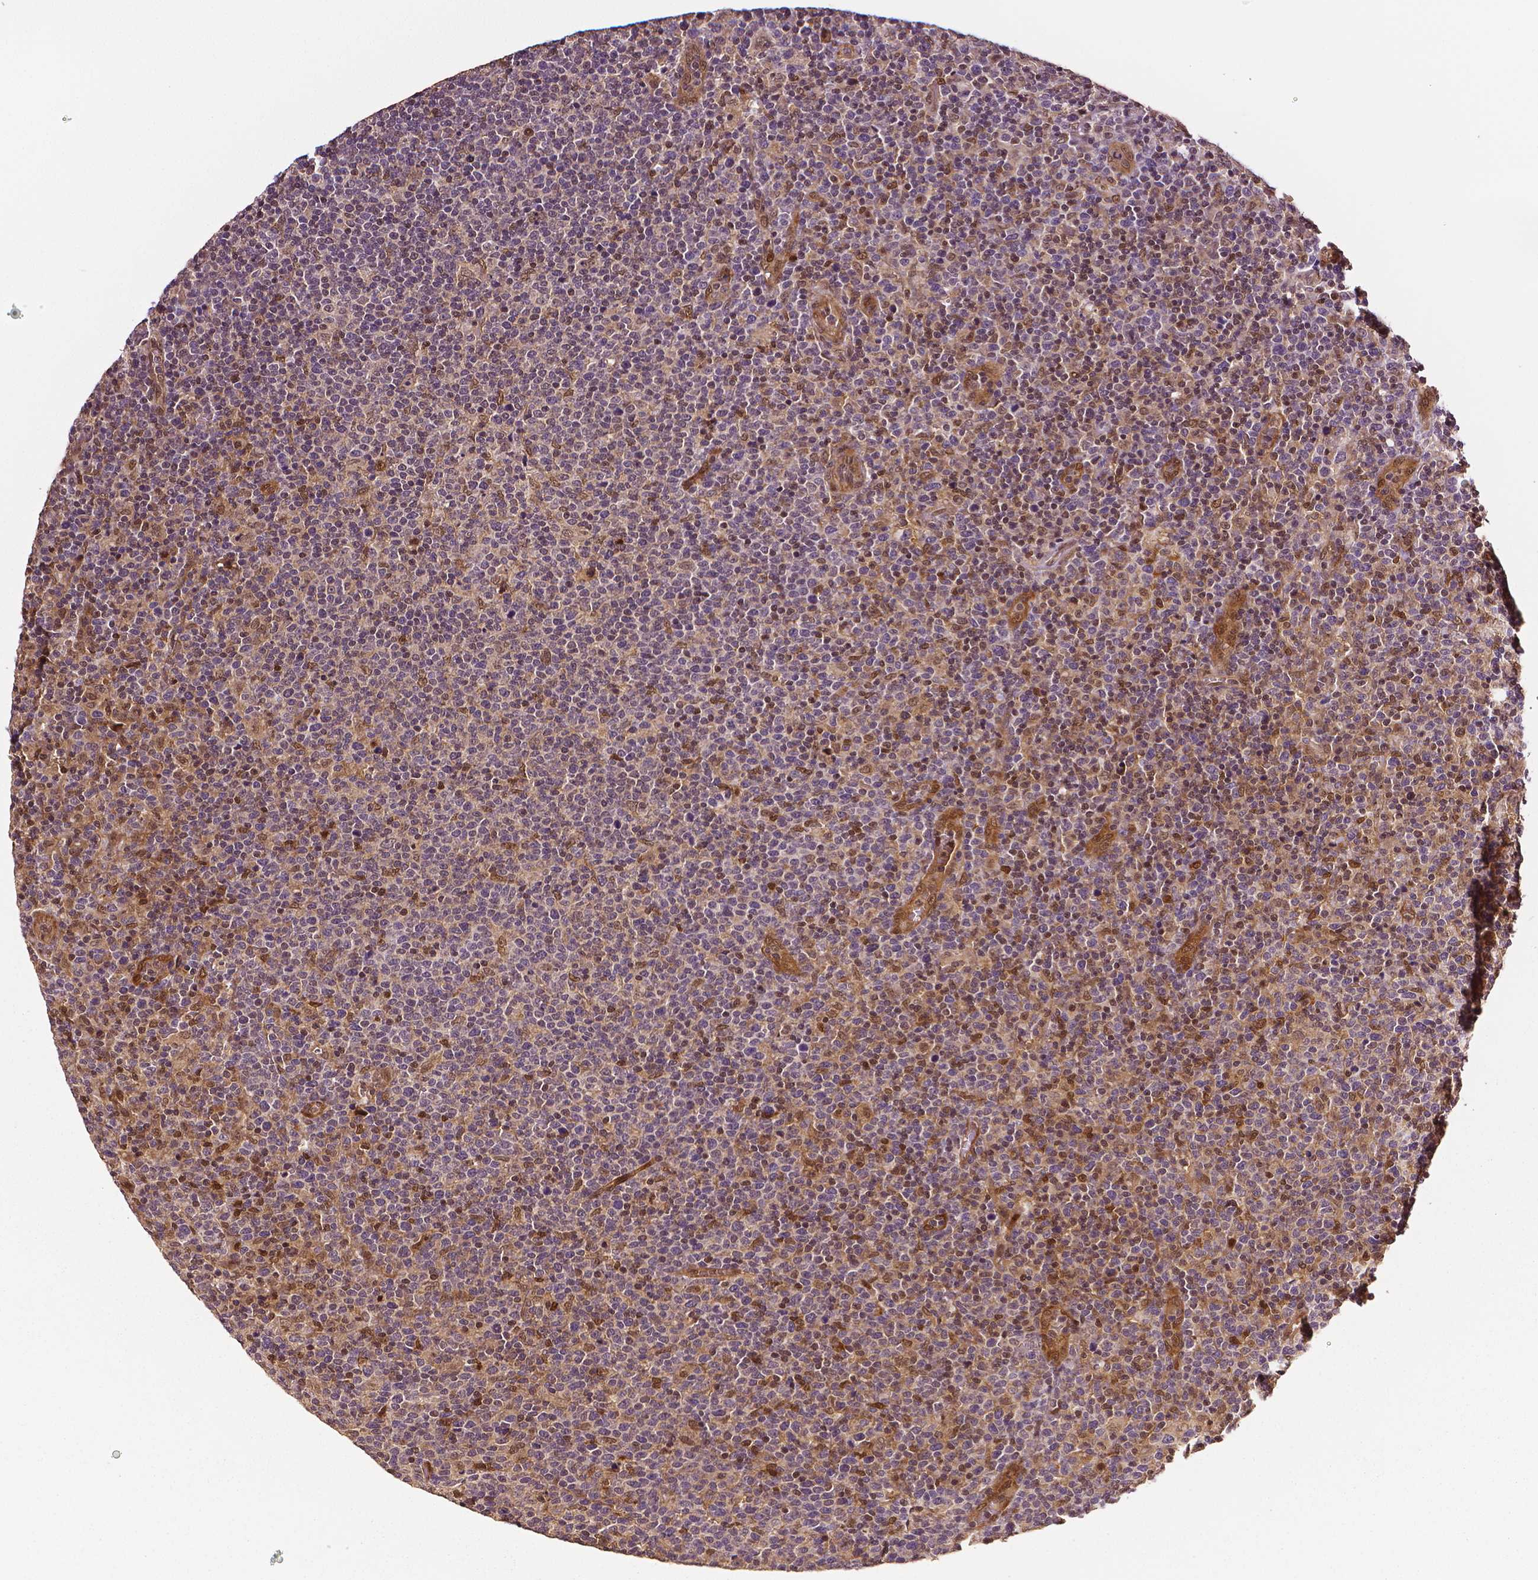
{"staining": {"intensity": "negative", "quantity": "none", "location": "none"}, "tissue": "lymphoma", "cell_type": "Tumor cells", "image_type": "cancer", "snomed": [{"axis": "morphology", "description": "Malignant lymphoma, non-Hodgkin's type, High grade"}, {"axis": "topography", "description": "Lymph node"}], "caption": "Immunohistochemistry photomicrograph of human malignant lymphoma, non-Hodgkin's type (high-grade) stained for a protein (brown), which exhibits no positivity in tumor cells.", "gene": "STAT3", "patient": {"sex": "male", "age": 61}}